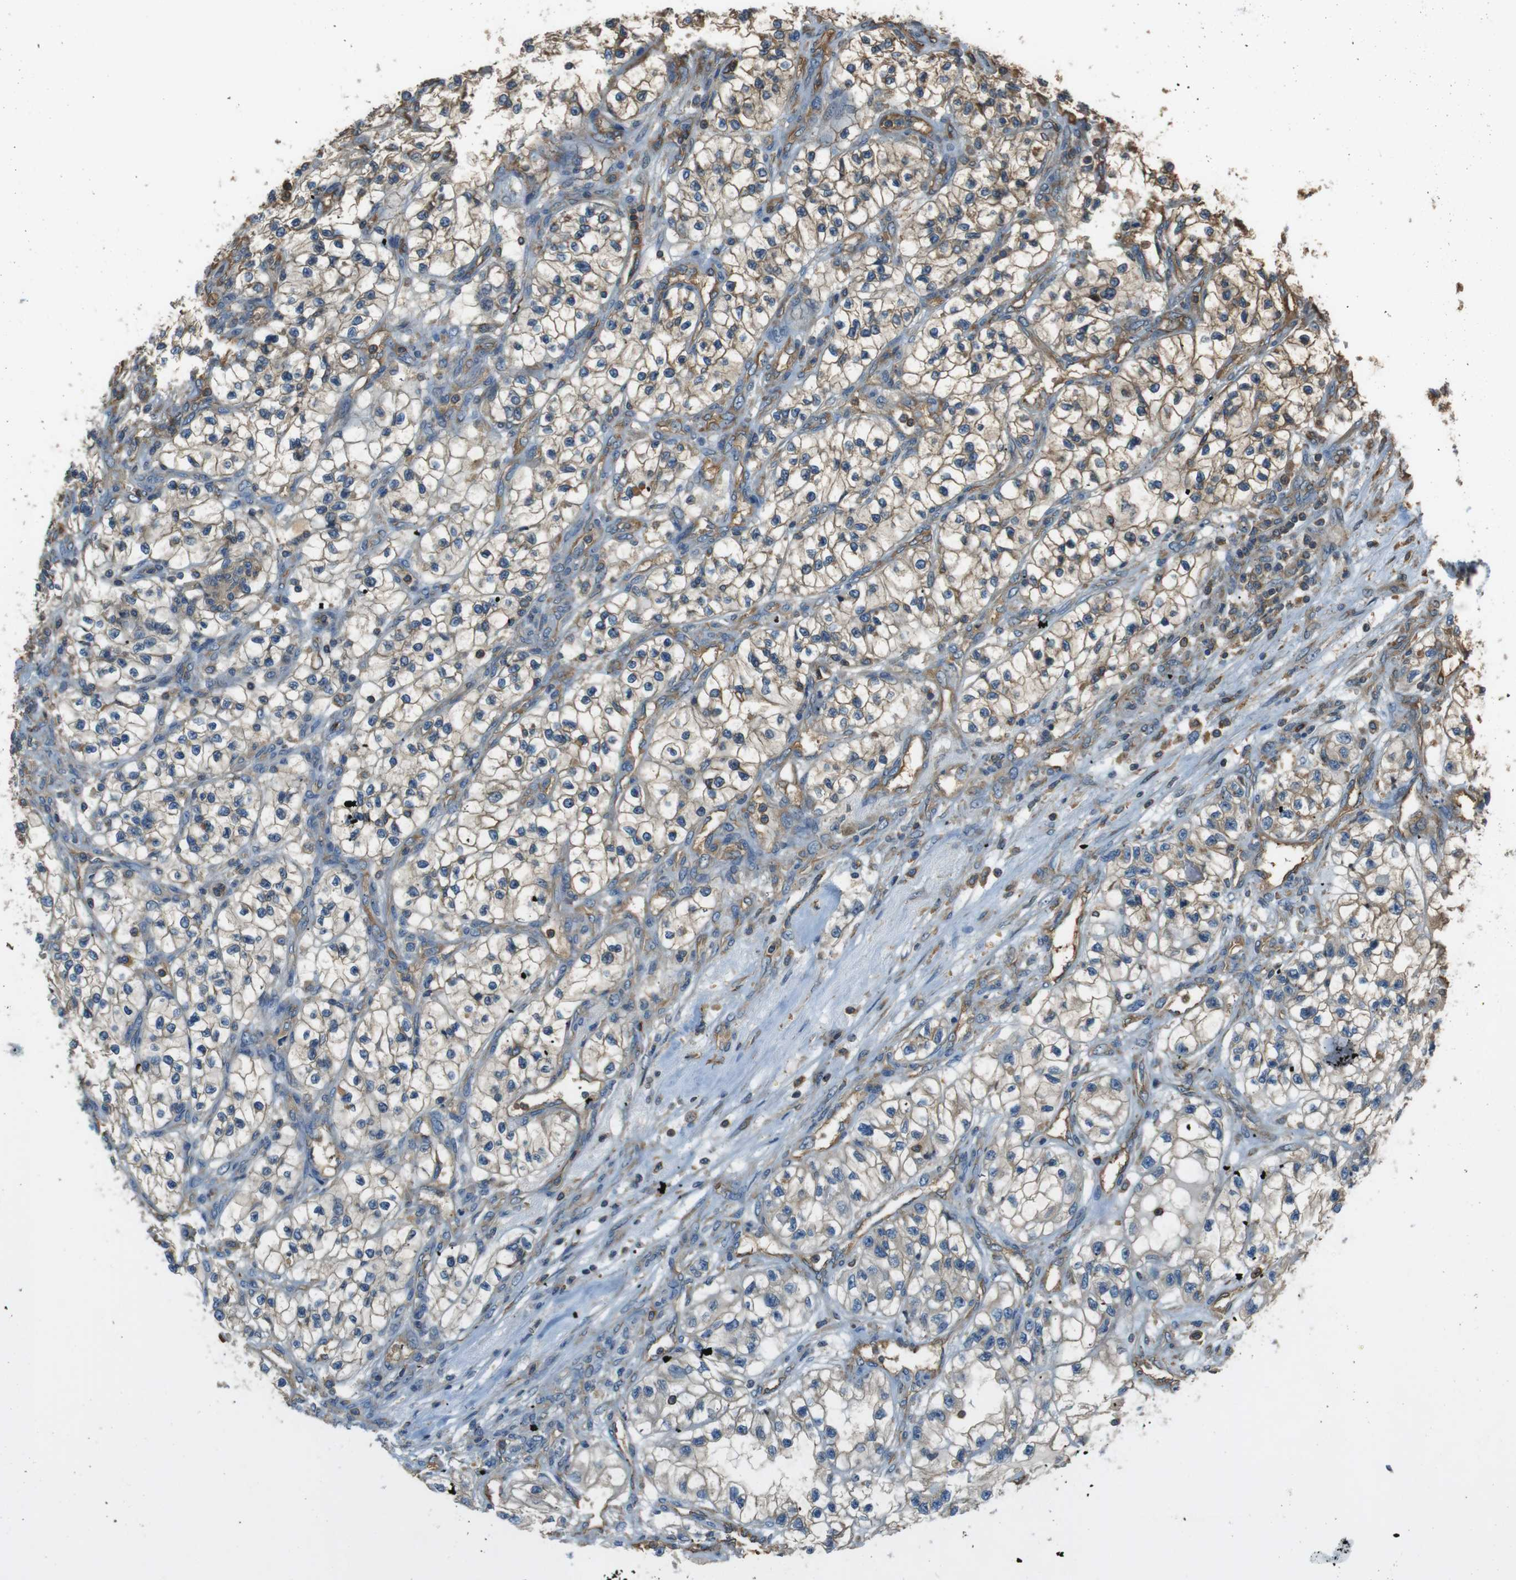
{"staining": {"intensity": "weak", "quantity": "<25%", "location": "cytoplasmic/membranous"}, "tissue": "renal cancer", "cell_type": "Tumor cells", "image_type": "cancer", "snomed": [{"axis": "morphology", "description": "Adenocarcinoma, NOS"}, {"axis": "topography", "description": "Kidney"}], "caption": "A histopathology image of adenocarcinoma (renal) stained for a protein demonstrates no brown staining in tumor cells.", "gene": "FCAR", "patient": {"sex": "female", "age": 57}}